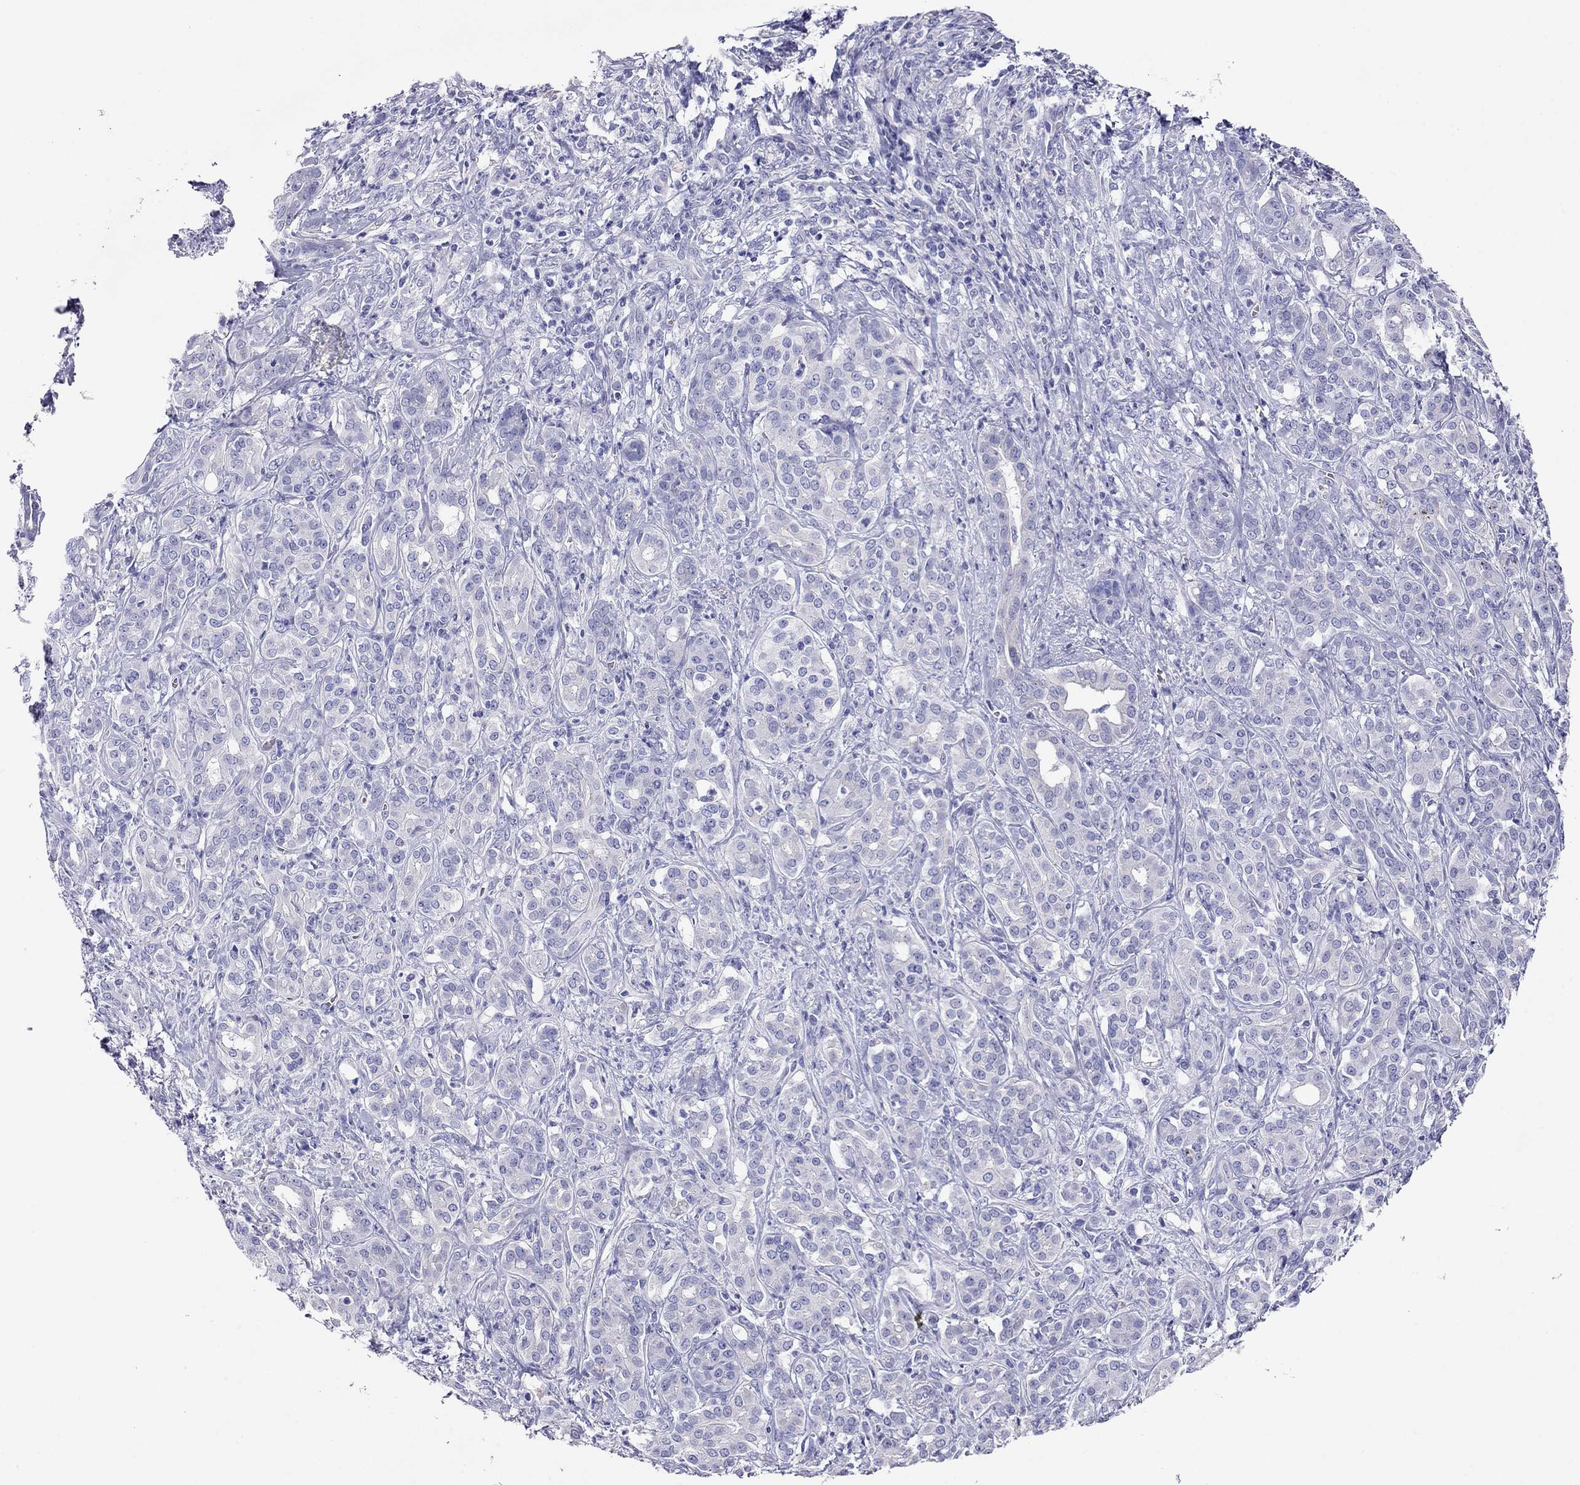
{"staining": {"intensity": "negative", "quantity": "none", "location": "none"}, "tissue": "pancreatic cancer", "cell_type": "Tumor cells", "image_type": "cancer", "snomed": [{"axis": "morphology", "description": "Normal tissue, NOS"}, {"axis": "morphology", "description": "Inflammation, NOS"}, {"axis": "morphology", "description": "Adenocarcinoma, NOS"}, {"axis": "topography", "description": "Pancreas"}], "caption": "This is a micrograph of immunohistochemistry staining of adenocarcinoma (pancreatic), which shows no expression in tumor cells. (Stains: DAB (3,3'-diaminobenzidine) IHC with hematoxylin counter stain, Microscopy: brightfield microscopy at high magnification).", "gene": "CAPNS2", "patient": {"sex": "male", "age": 57}}